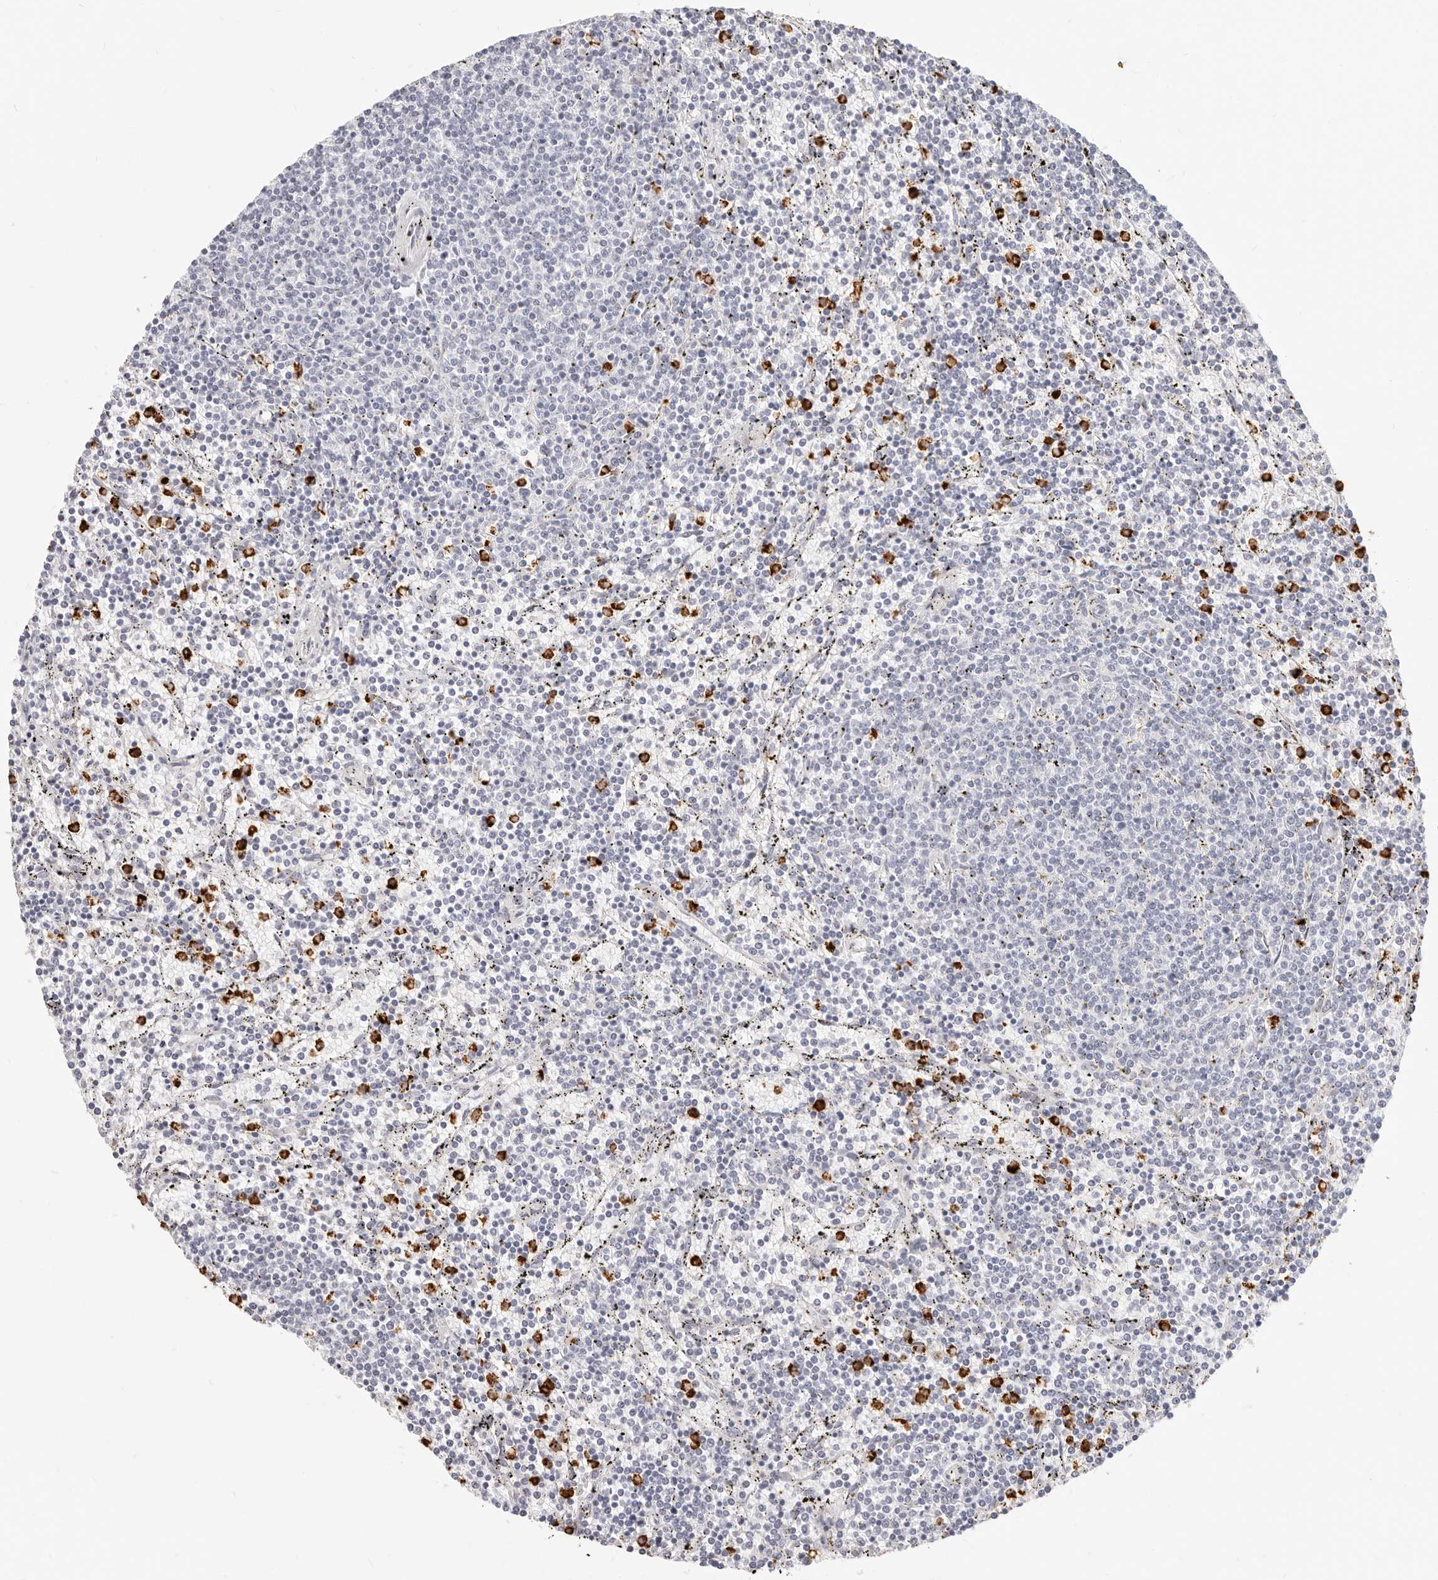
{"staining": {"intensity": "negative", "quantity": "none", "location": "none"}, "tissue": "lymphoma", "cell_type": "Tumor cells", "image_type": "cancer", "snomed": [{"axis": "morphology", "description": "Malignant lymphoma, non-Hodgkin's type, Low grade"}, {"axis": "topography", "description": "Spleen"}], "caption": "Immunohistochemistry image of neoplastic tissue: lymphoma stained with DAB (3,3'-diaminobenzidine) displays no significant protein staining in tumor cells. The staining was performed using DAB to visualize the protein expression in brown, while the nuclei were stained in blue with hematoxylin (Magnification: 20x).", "gene": "CAMP", "patient": {"sex": "female", "age": 50}}